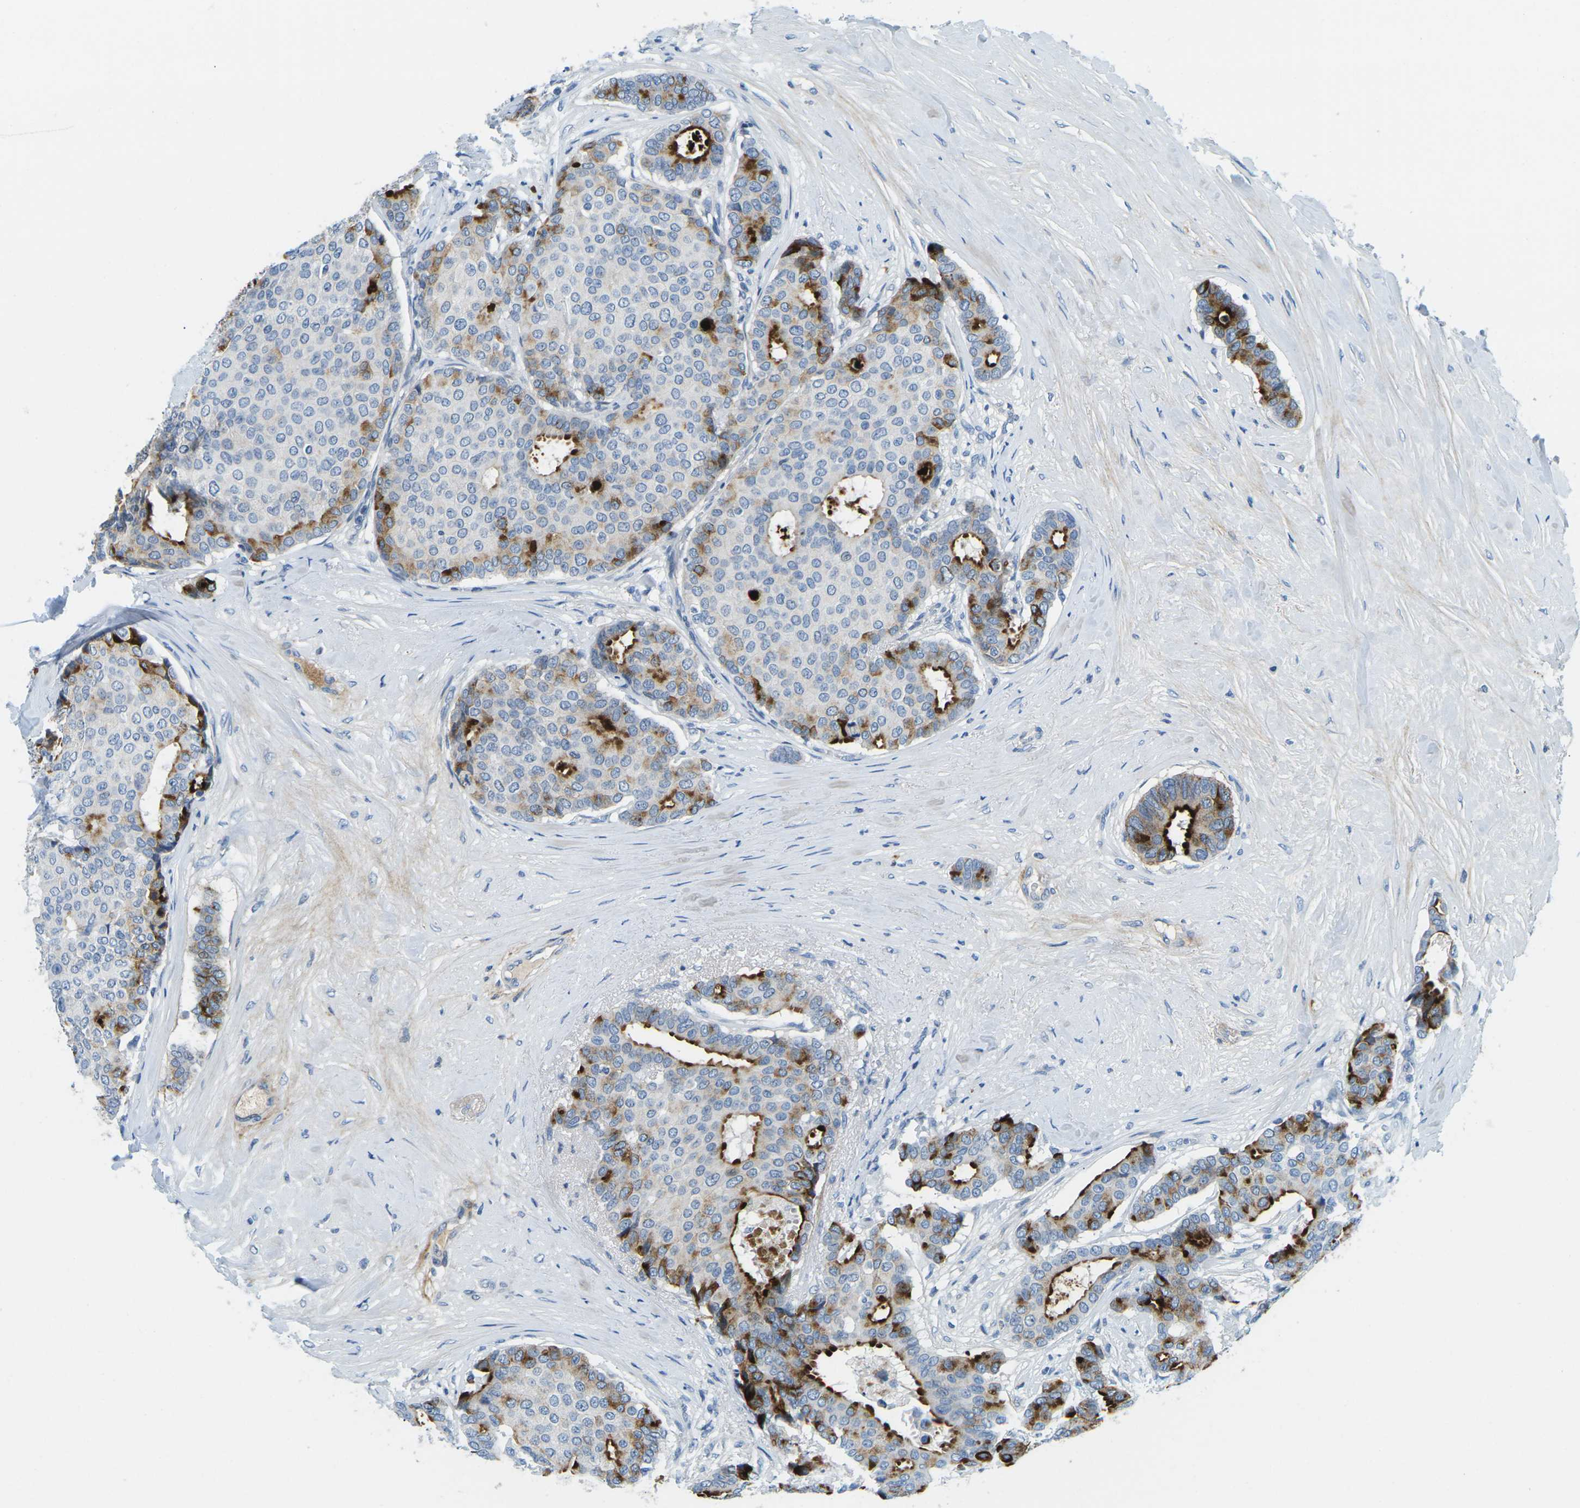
{"staining": {"intensity": "strong", "quantity": "<25%", "location": "cytoplasmic/membranous"}, "tissue": "breast cancer", "cell_type": "Tumor cells", "image_type": "cancer", "snomed": [{"axis": "morphology", "description": "Duct carcinoma"}, {"axis": "topography", "description": "Breast"}], "caption": "Immunohistochemical staining of human breast cancer displays medium levels of strong cytoplasmic/membranous positivity in about <25% of tumor cells. (IHC, brightfield microscopy, high magnification).", "gene": "CFB", "patient": {"sex": "female", "age": 75}}